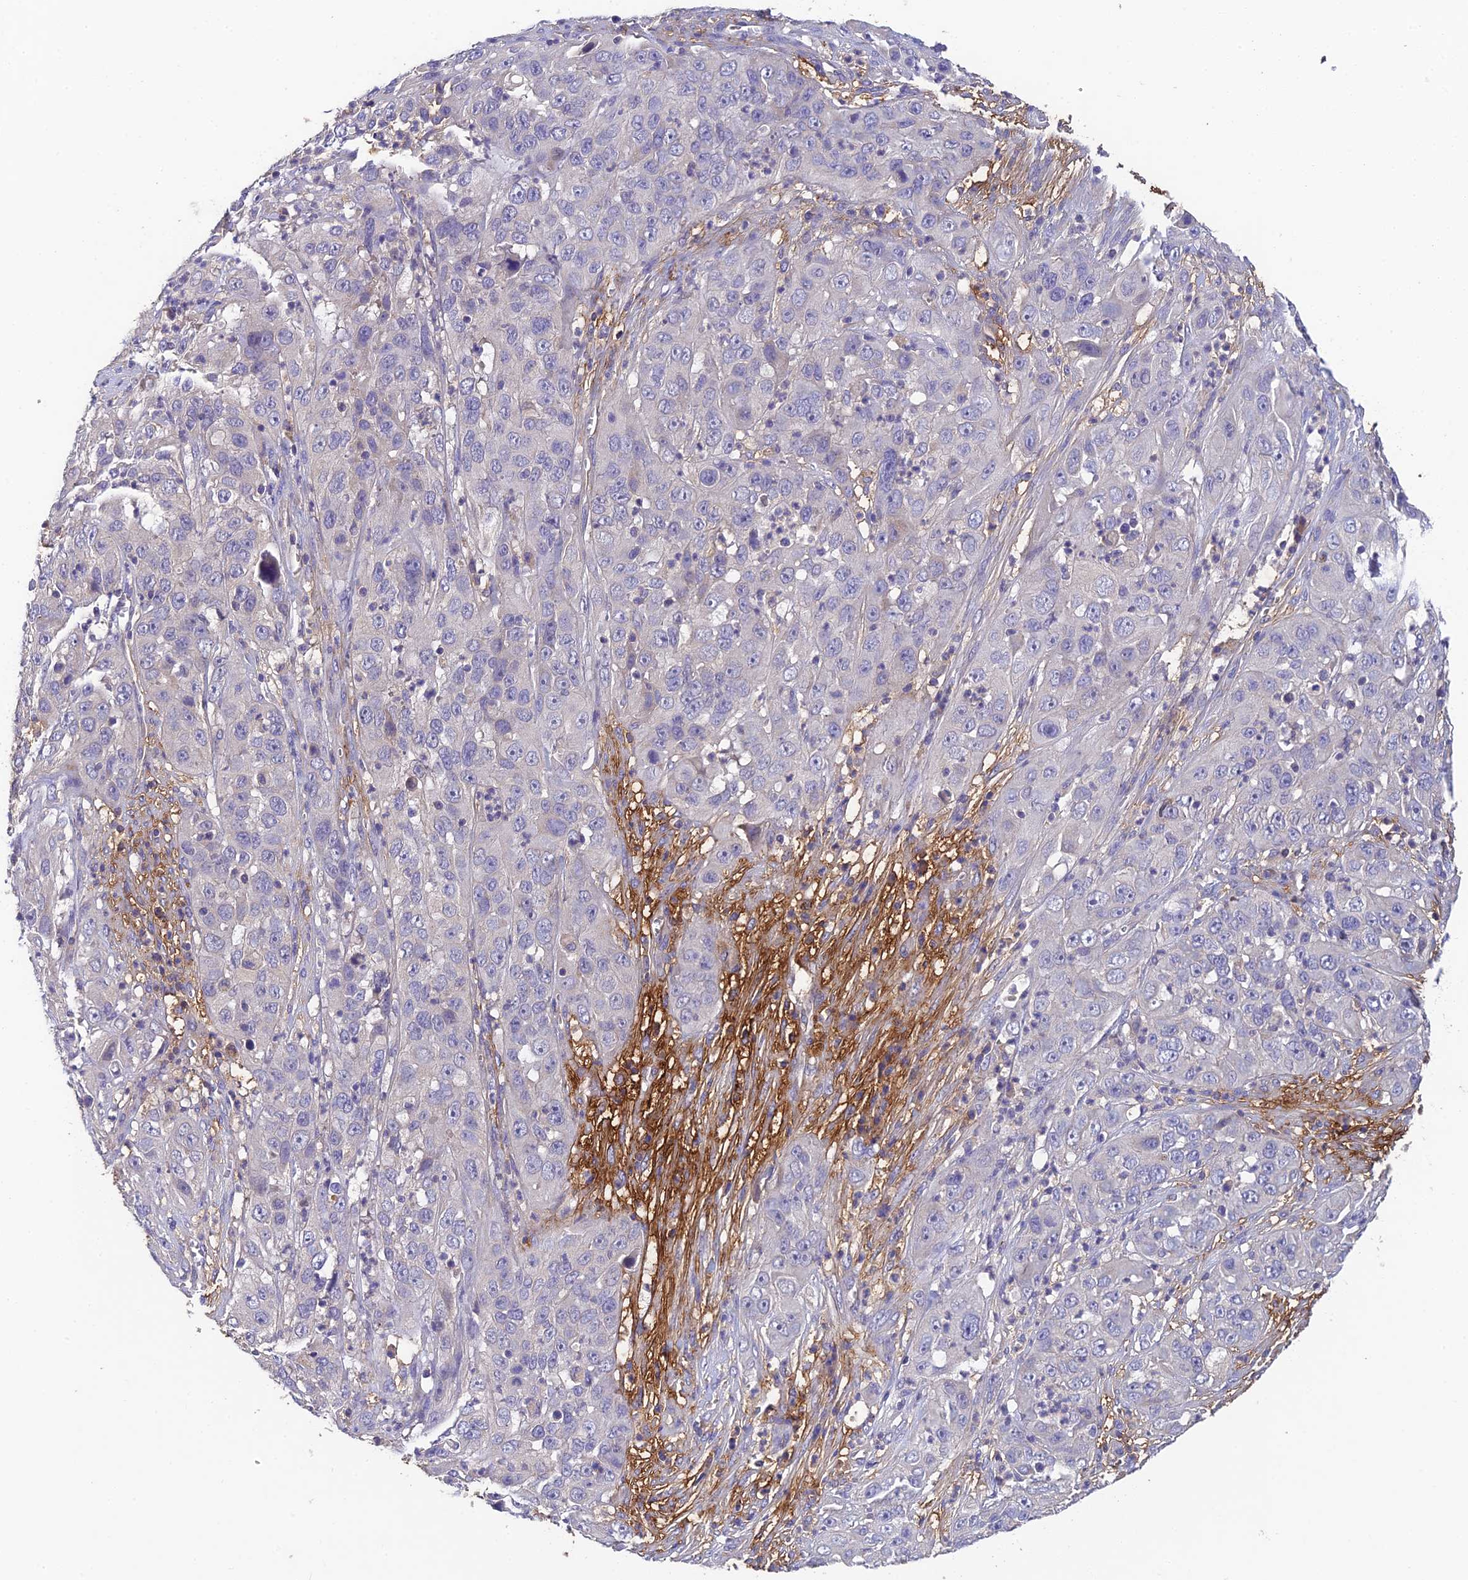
{"staining": {"intensity": "negative", "quantity": "none", "location": "none"}, "tissue": "cervical cancer", "cell_type": "Tumor cells", "image_type": "cancer", "snomed": [{"axis": "morphology", "description": "Squamous cell carcinoma, NOS"}, {"axis": "topography", "description": "Cervix"}], "caption": "DAB (3,3'-diaminobenzidine) immunohistochemical staining of cervical cancer (squamous cell carcinoma) reveals no significant expression in tumor cells. The staining was performed using DAB to visualize the protein expression in brown, while the nuclei were stained in blue with hematoxylin (Magnification: 20x).", "gene": "ADAMTS13", "patient": {"sex": "female", "age": 32}}